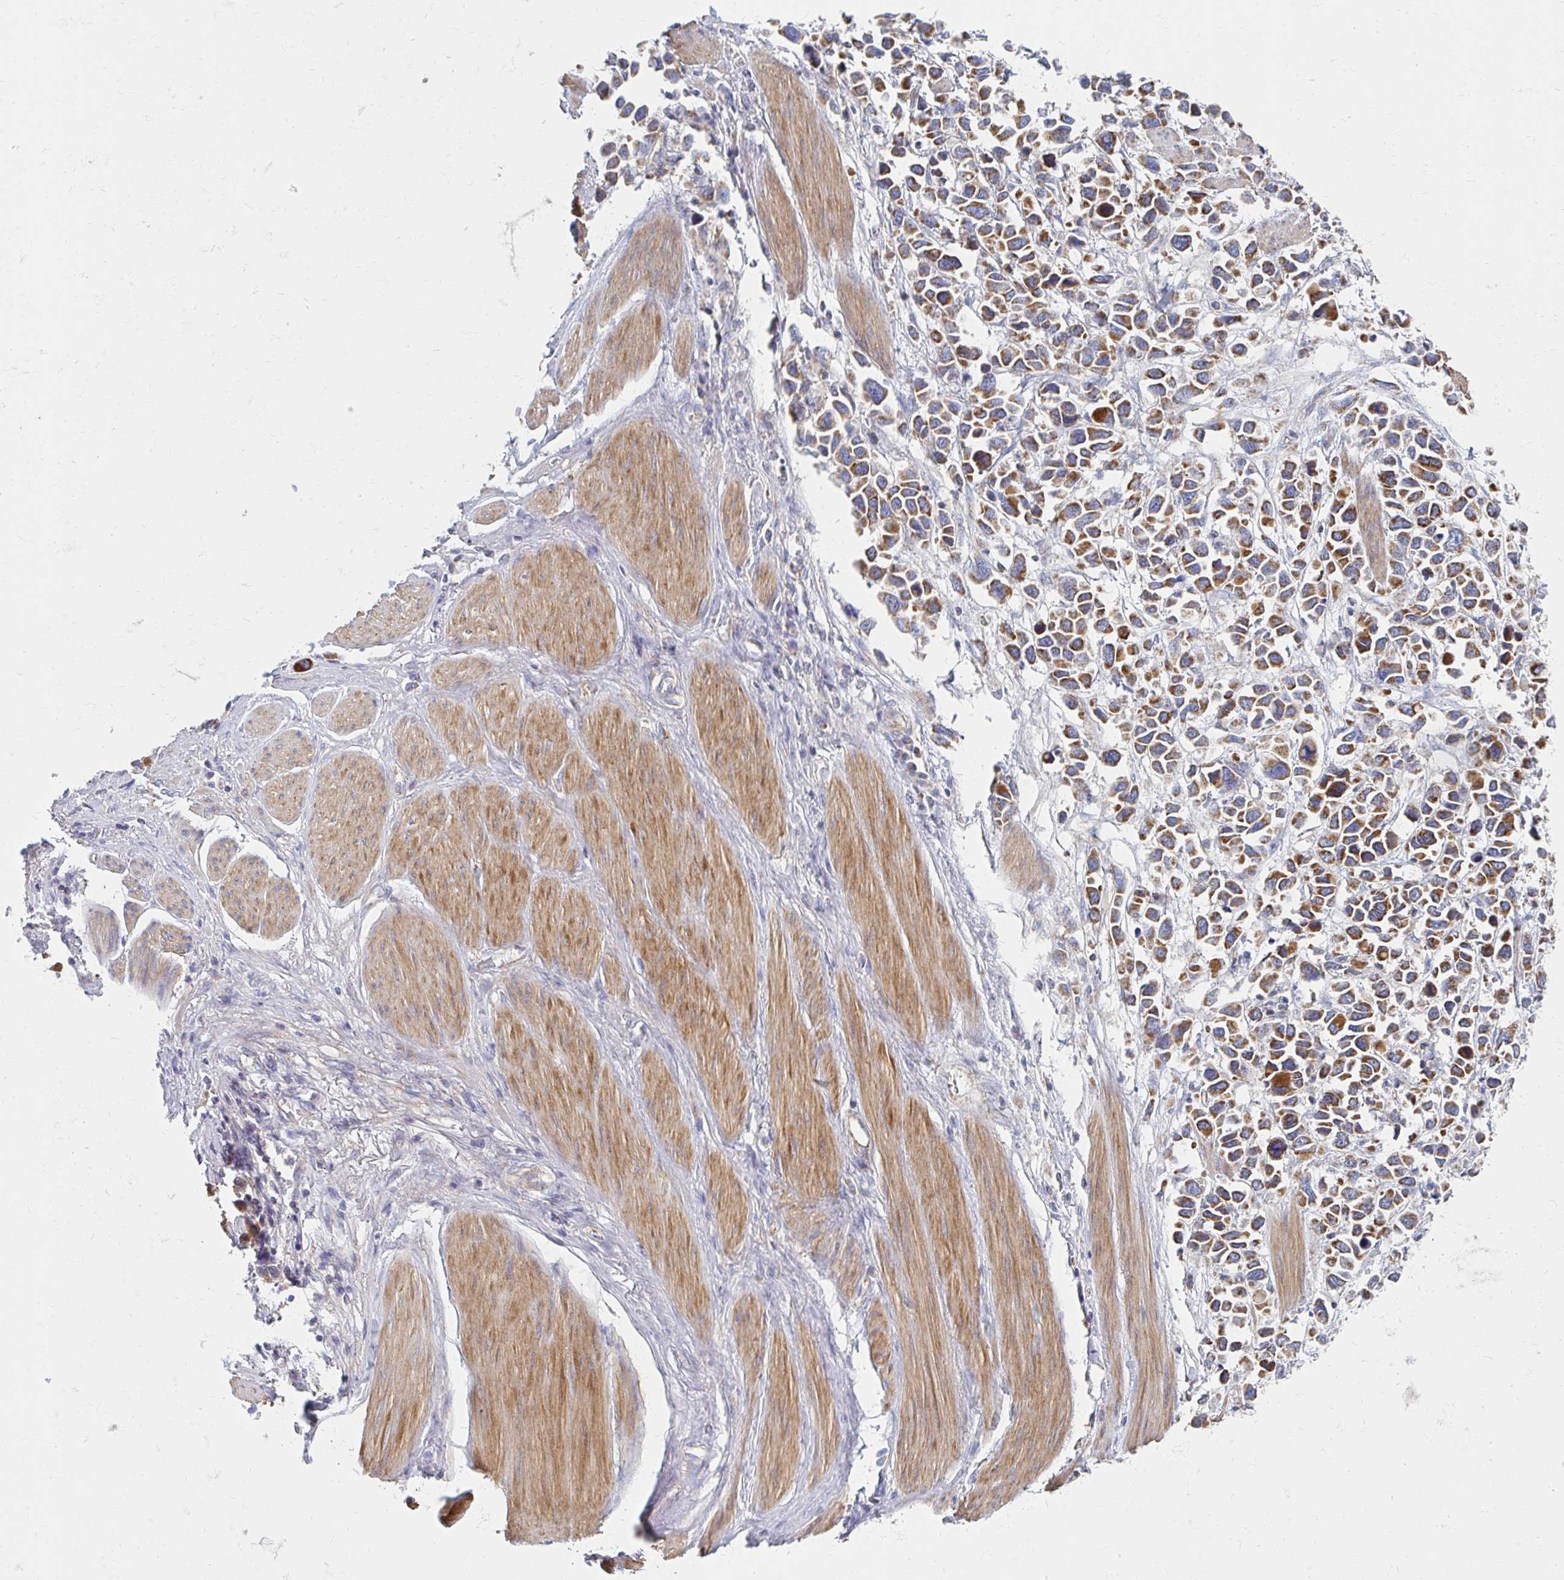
{"staining": {"intensity": "strong", "quantity": ">75%", "location": "cytoplasmic/membranous"}, "tissue": "stomach cancer", "cell_type": "Tumor cells", "image_type": "cancer", "snomed": [{"axis": "morphology", "description": "Adenocarcinoma, NOS"}, {"axis": "topography", "description": "Stomach"}], "caption": "This image displays immunohistochemistry staining of stomach cancer (adenocarcinoma), with high strong cytoplasmic/membranous staining in approximately >75% of tumor cells.", "gene": "MAVS", "patient": {"sex": "female", "age": 81}}